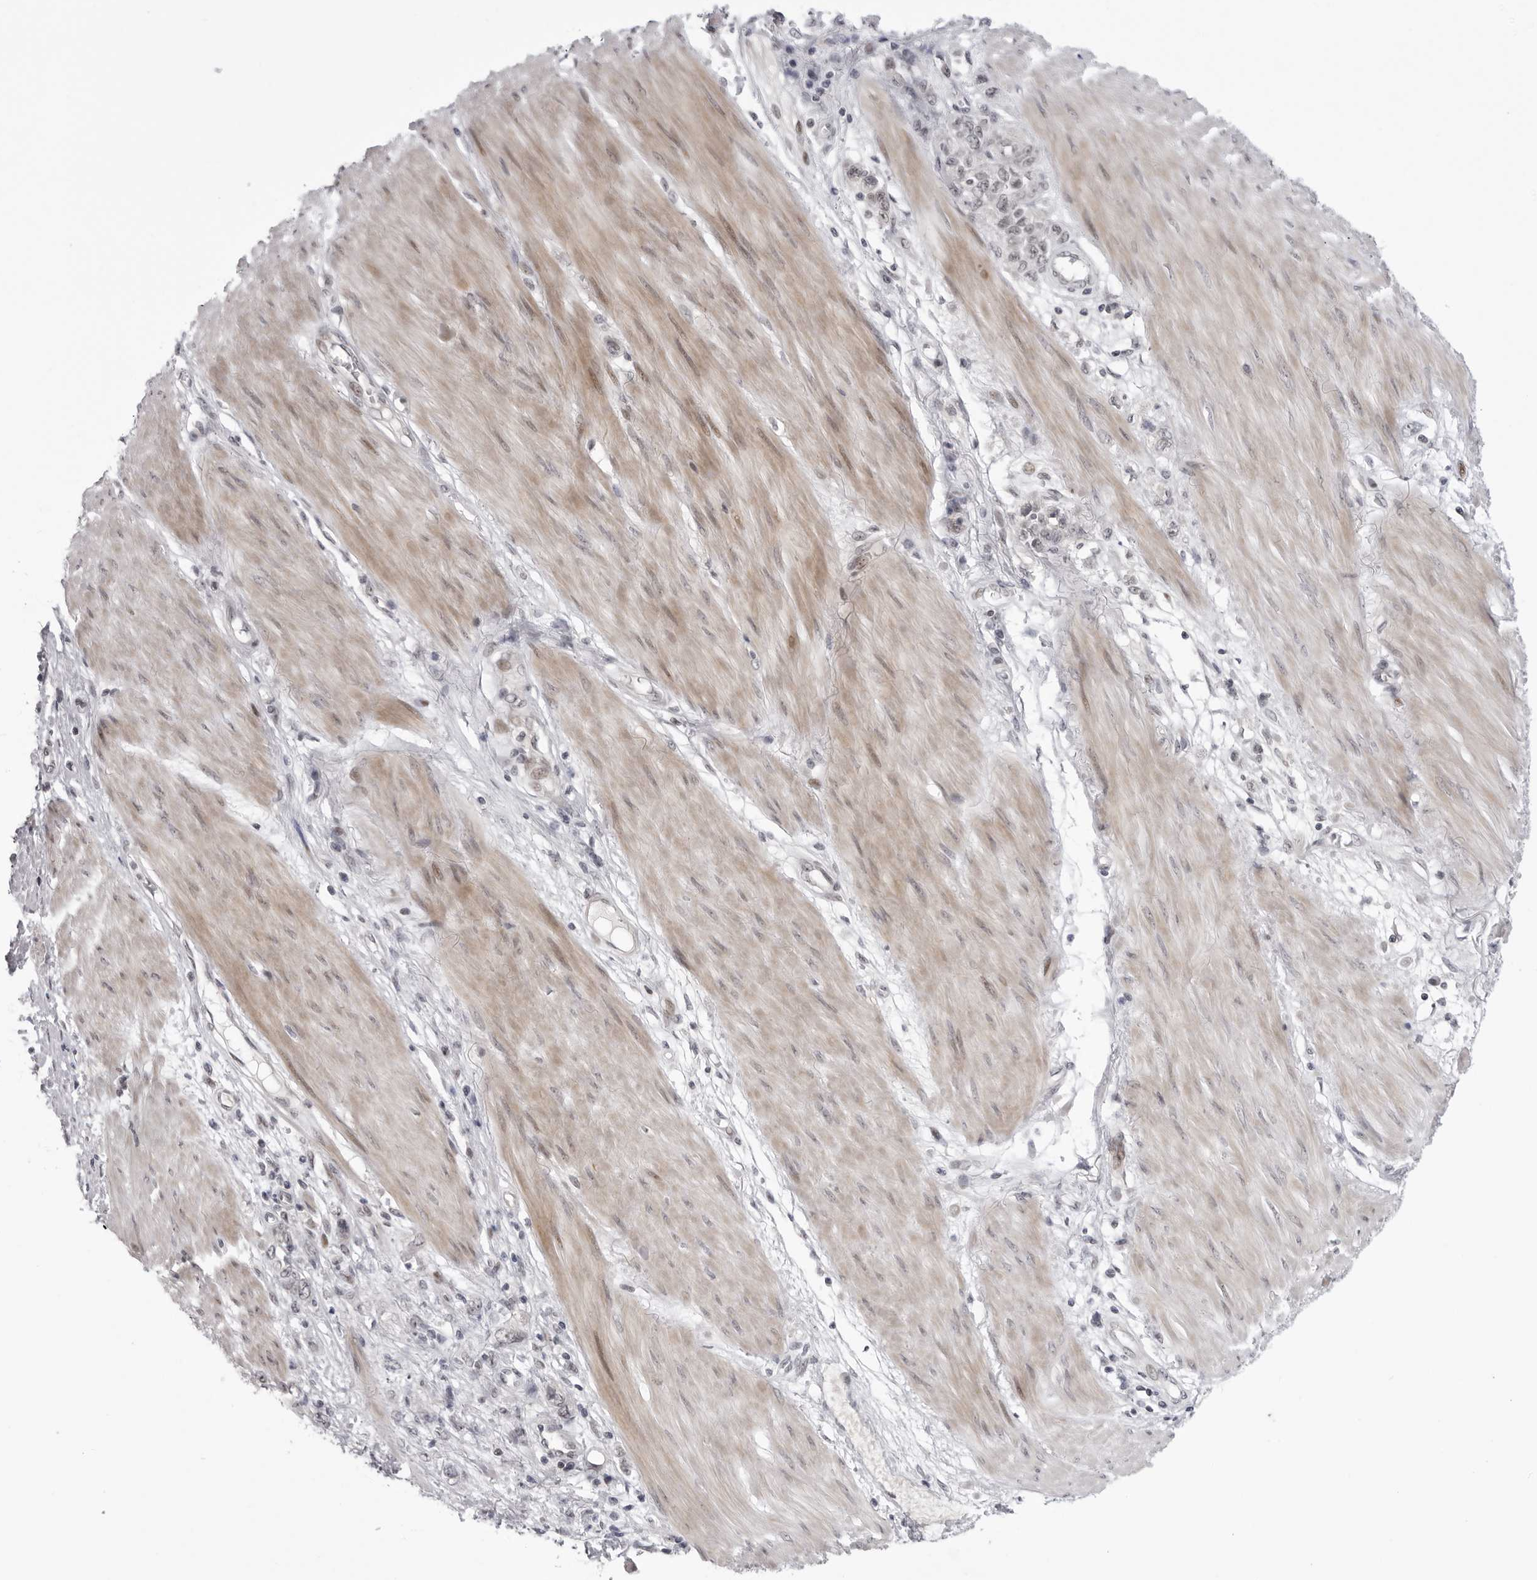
{"staining": {"intensity": "weak", "quantity": "<25%", "location": "nuclear"}, "tissue": "stomach cancer", "cell_type": "Tumor cells", "image_type": "cancer", "snomed": [{"axis": "morphology", "description": "Adenocarcinoma, NOS"}, {"axis": "topography", "description": "Stomach"}], "caption": "Immunohistochemistry histopathology image of stomach adenocarcinoma stained for a protein (brown), which shows no positivity in tumor cells. (DAB immunohistochemistry, high magnification).", "gene": "ALPK2", "patient": {"sex": "female", "age": 76}}